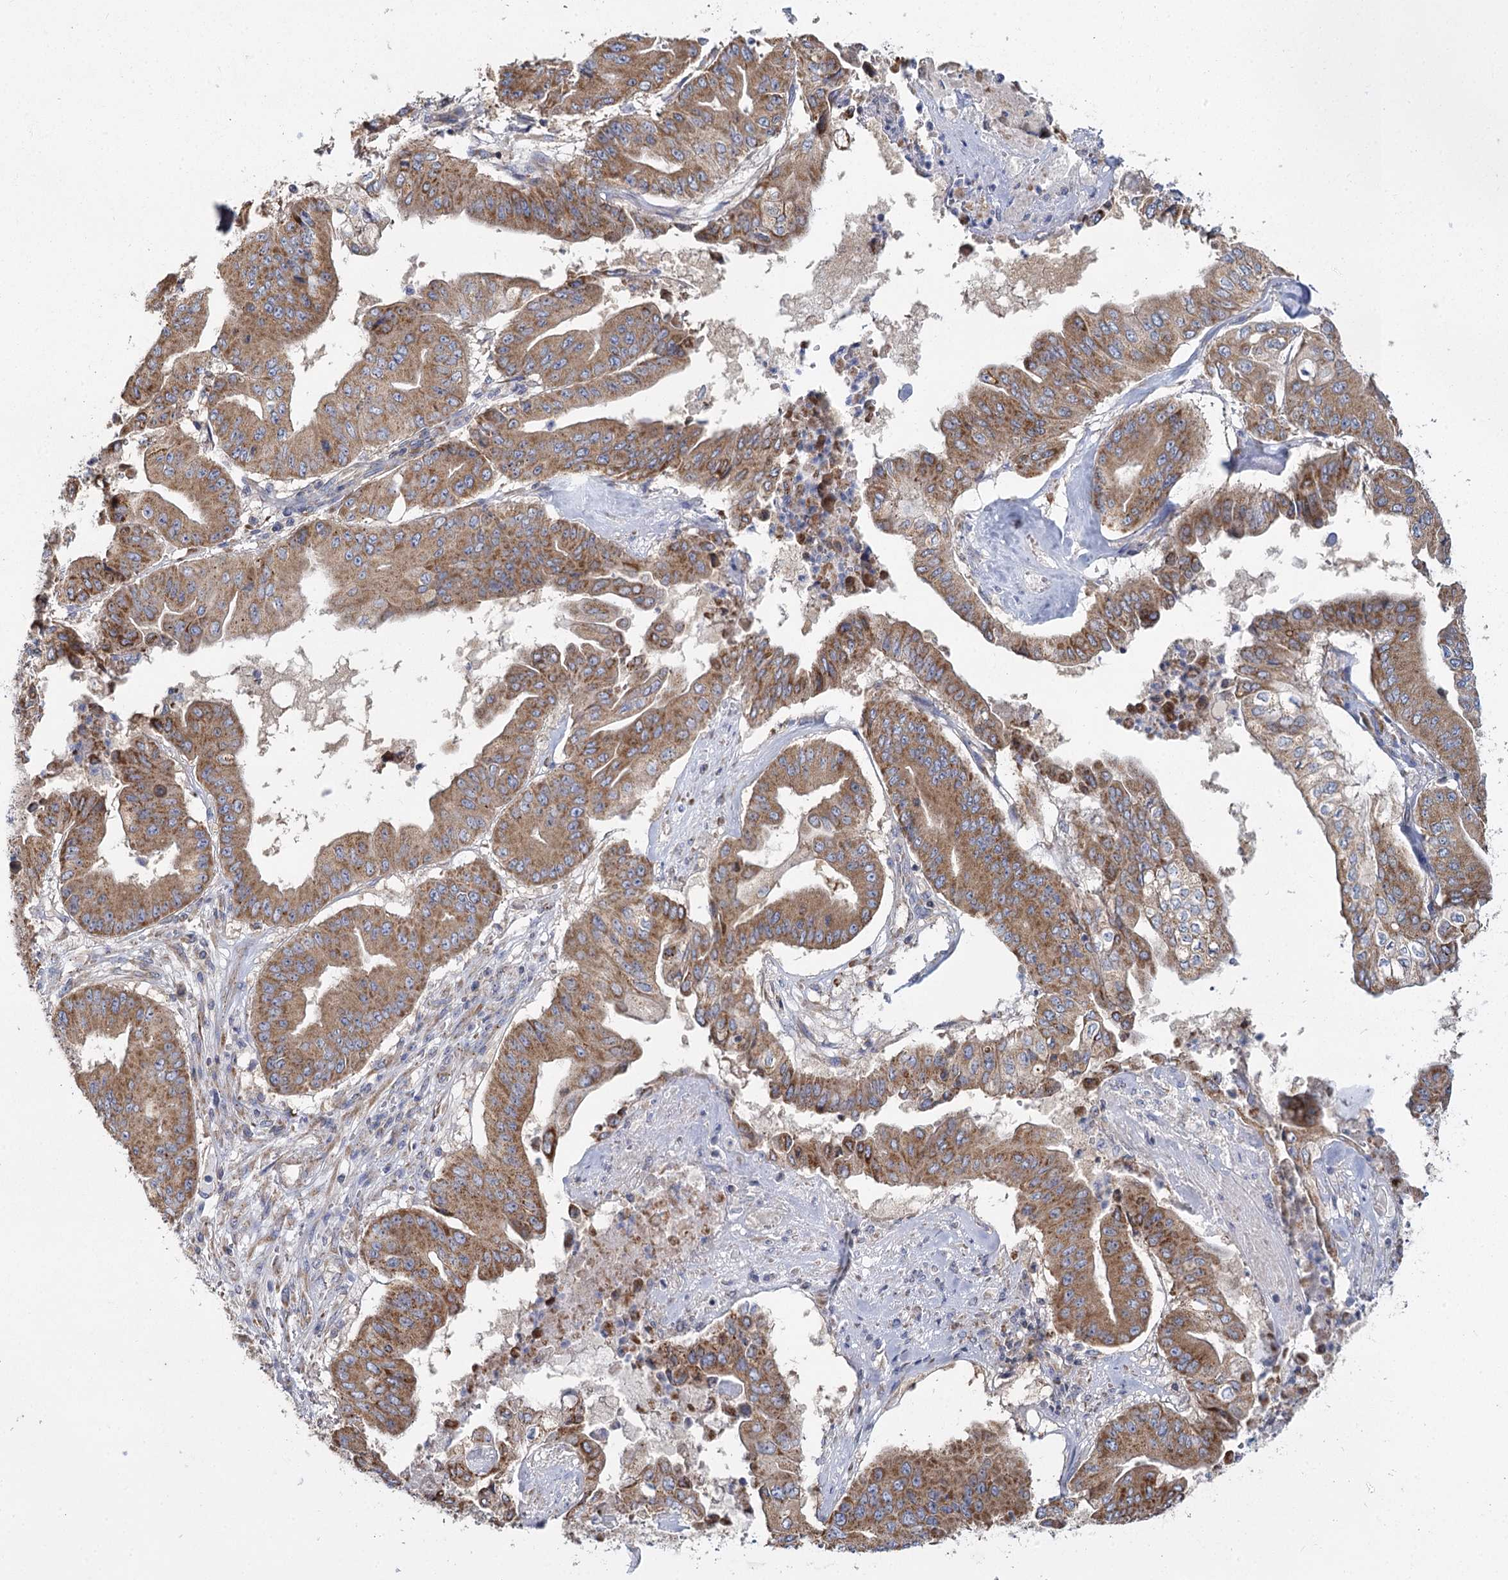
{"staining": {"intensity": "moderate", "quantity": ">75%", "location": "cytoplasmic/membranous"}, "tissue": "pancreatic cancer", "cell_type": "Tumor cells", "image_type": "cancer", "snomed": [{"axis": "morphology", "description": "Adenocarcinoma, NOS"}, {"axis": "topography", "description": "Pancreas"}], "caption": "There is medium levels of moderate cytoplasmic/membranous staining in tumor cells of pancreatic adenocarcinoma, as demonstrated by immunohistochemical staining (brown color).", "gene": "ACOX2", "patient": {"sex": "female", "age": 77}}